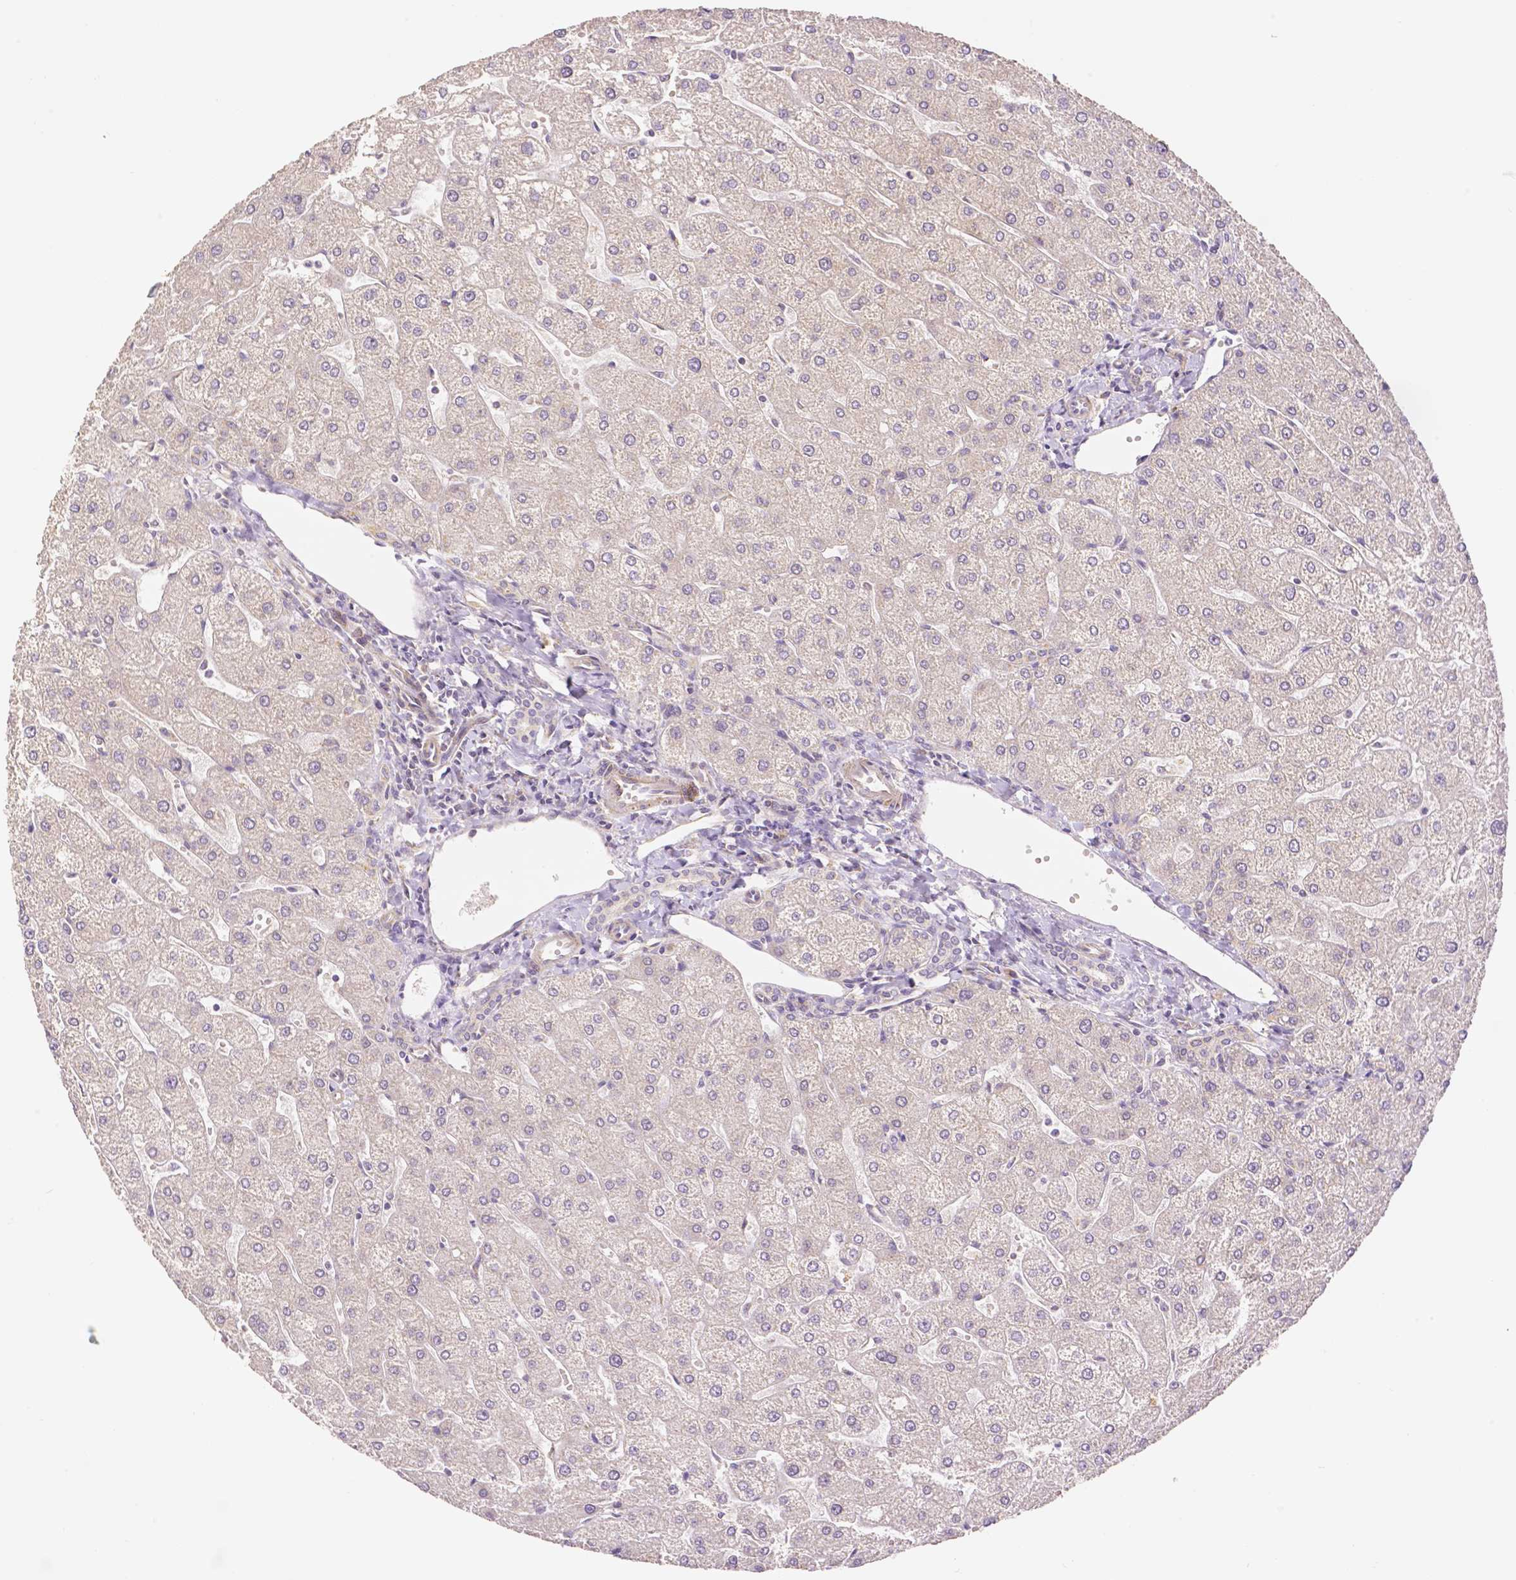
{"staining": {"intensity": "negative", "quantity": "none", "location": "none"}, "tissue": "liver", "cell_type": "Cholangiocytes", "image_type": "normal", "snomed": [{"axis": "morphology", "description": "Normal tissue, NOS"}, {"axis": "topography", "description": "Liver"}], "caption": "Micrograph shows no protein staining in cholangiocytes of unremarkable liver.", "gene": "RHOT1", "patient": {"sex": "male", "age": 67}}